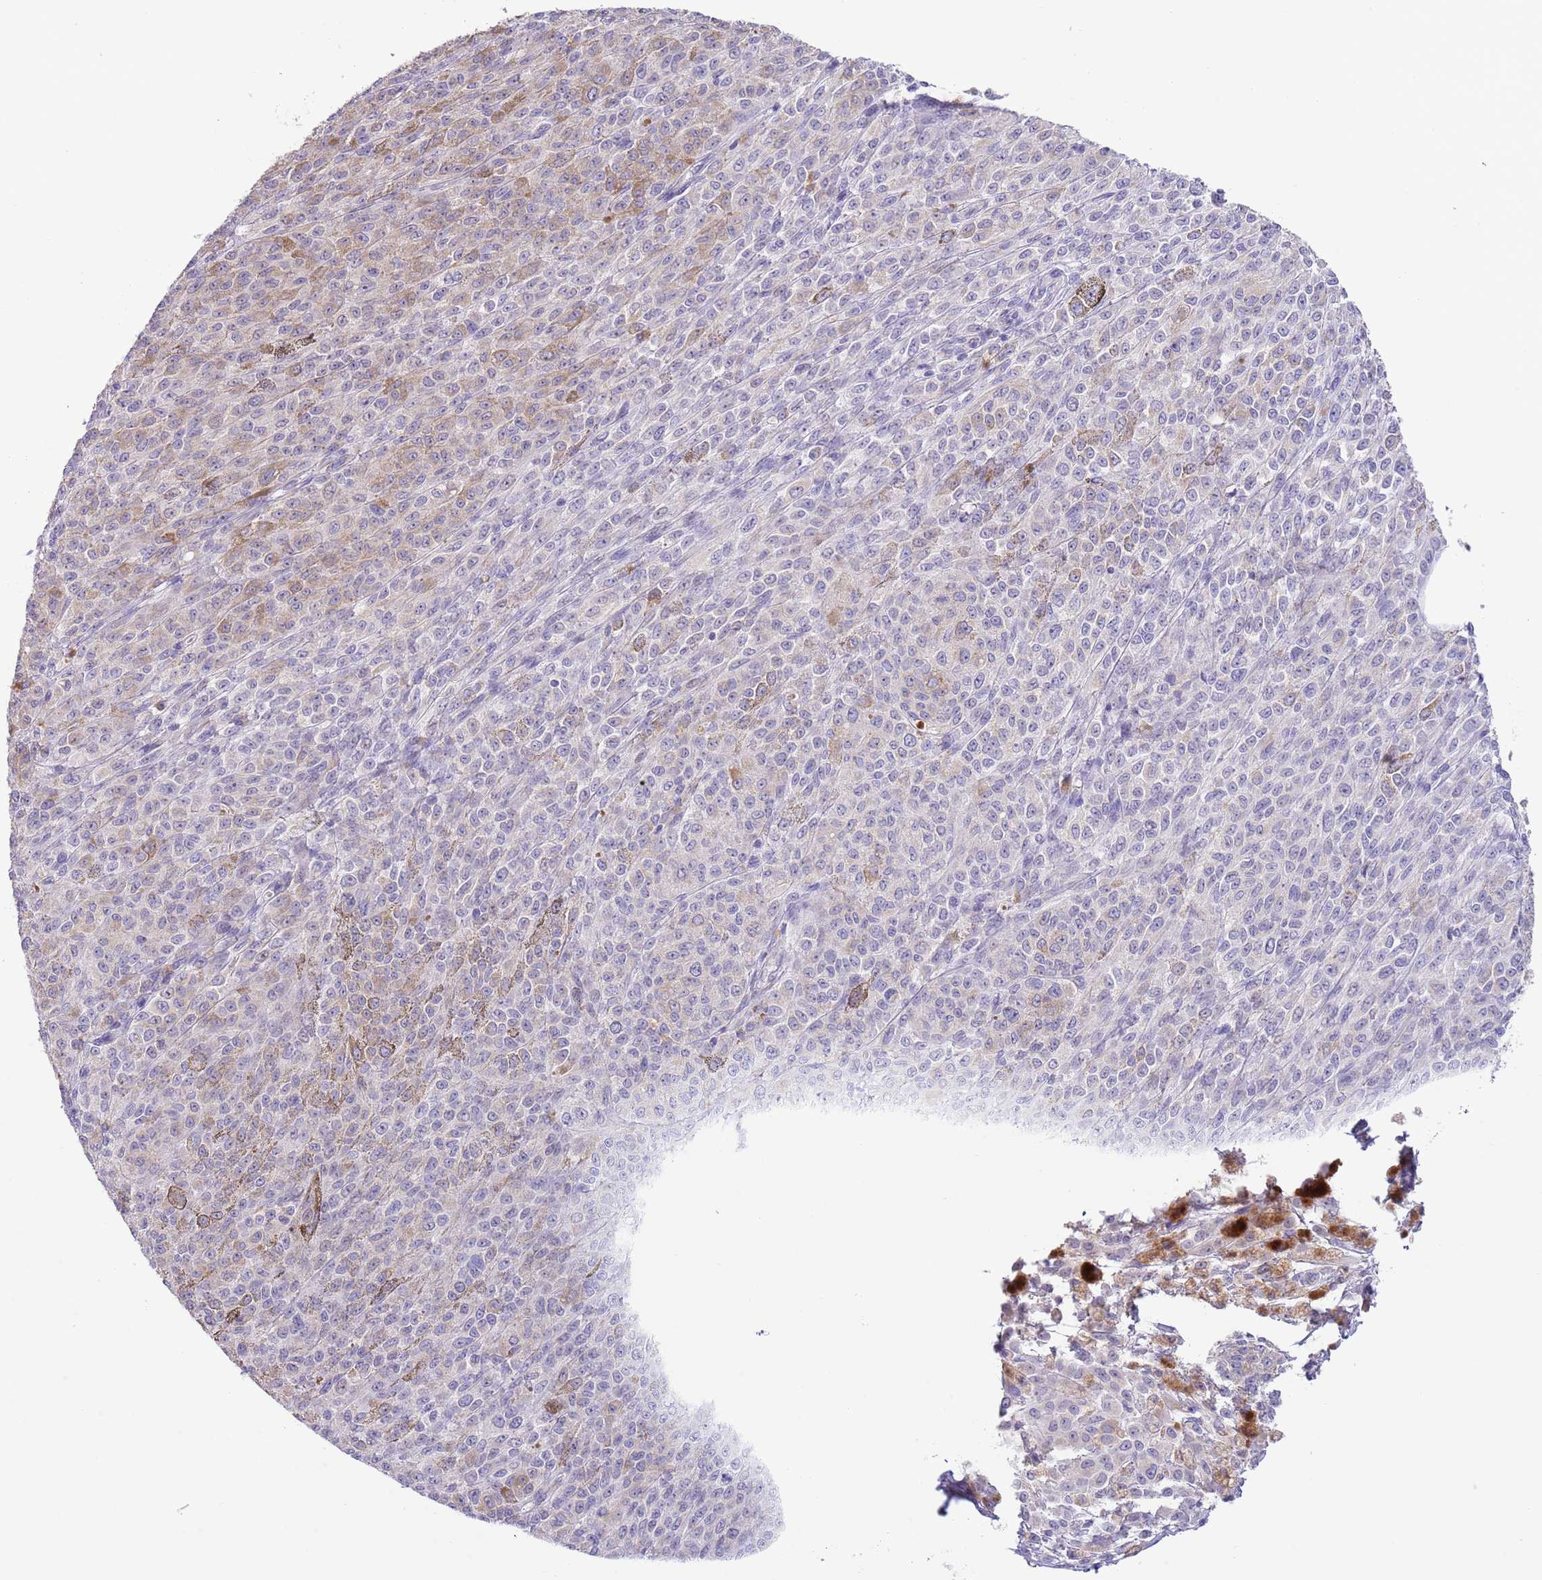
{"staining": {"intensity": "moderate", "quantity": "<25%", "location": "cytoplasmic/membranous"}, "tissue": "melanoma", "cell_type": "Tumor cells", "image_type": "cancer", "snomed": [{"axis": "morphology", "description": "Malignant melanoma, NOS"}, {"axis": "topography", "description": "Skin"}], "caption": "Immunohistochemistry of human malignant melanoma displays low levels of moderate cytoplasmic/membranous positivity in about <25% of tumor cells.", "gene": "AP1S2", "patient": {"sex": "female", "age": 52}}